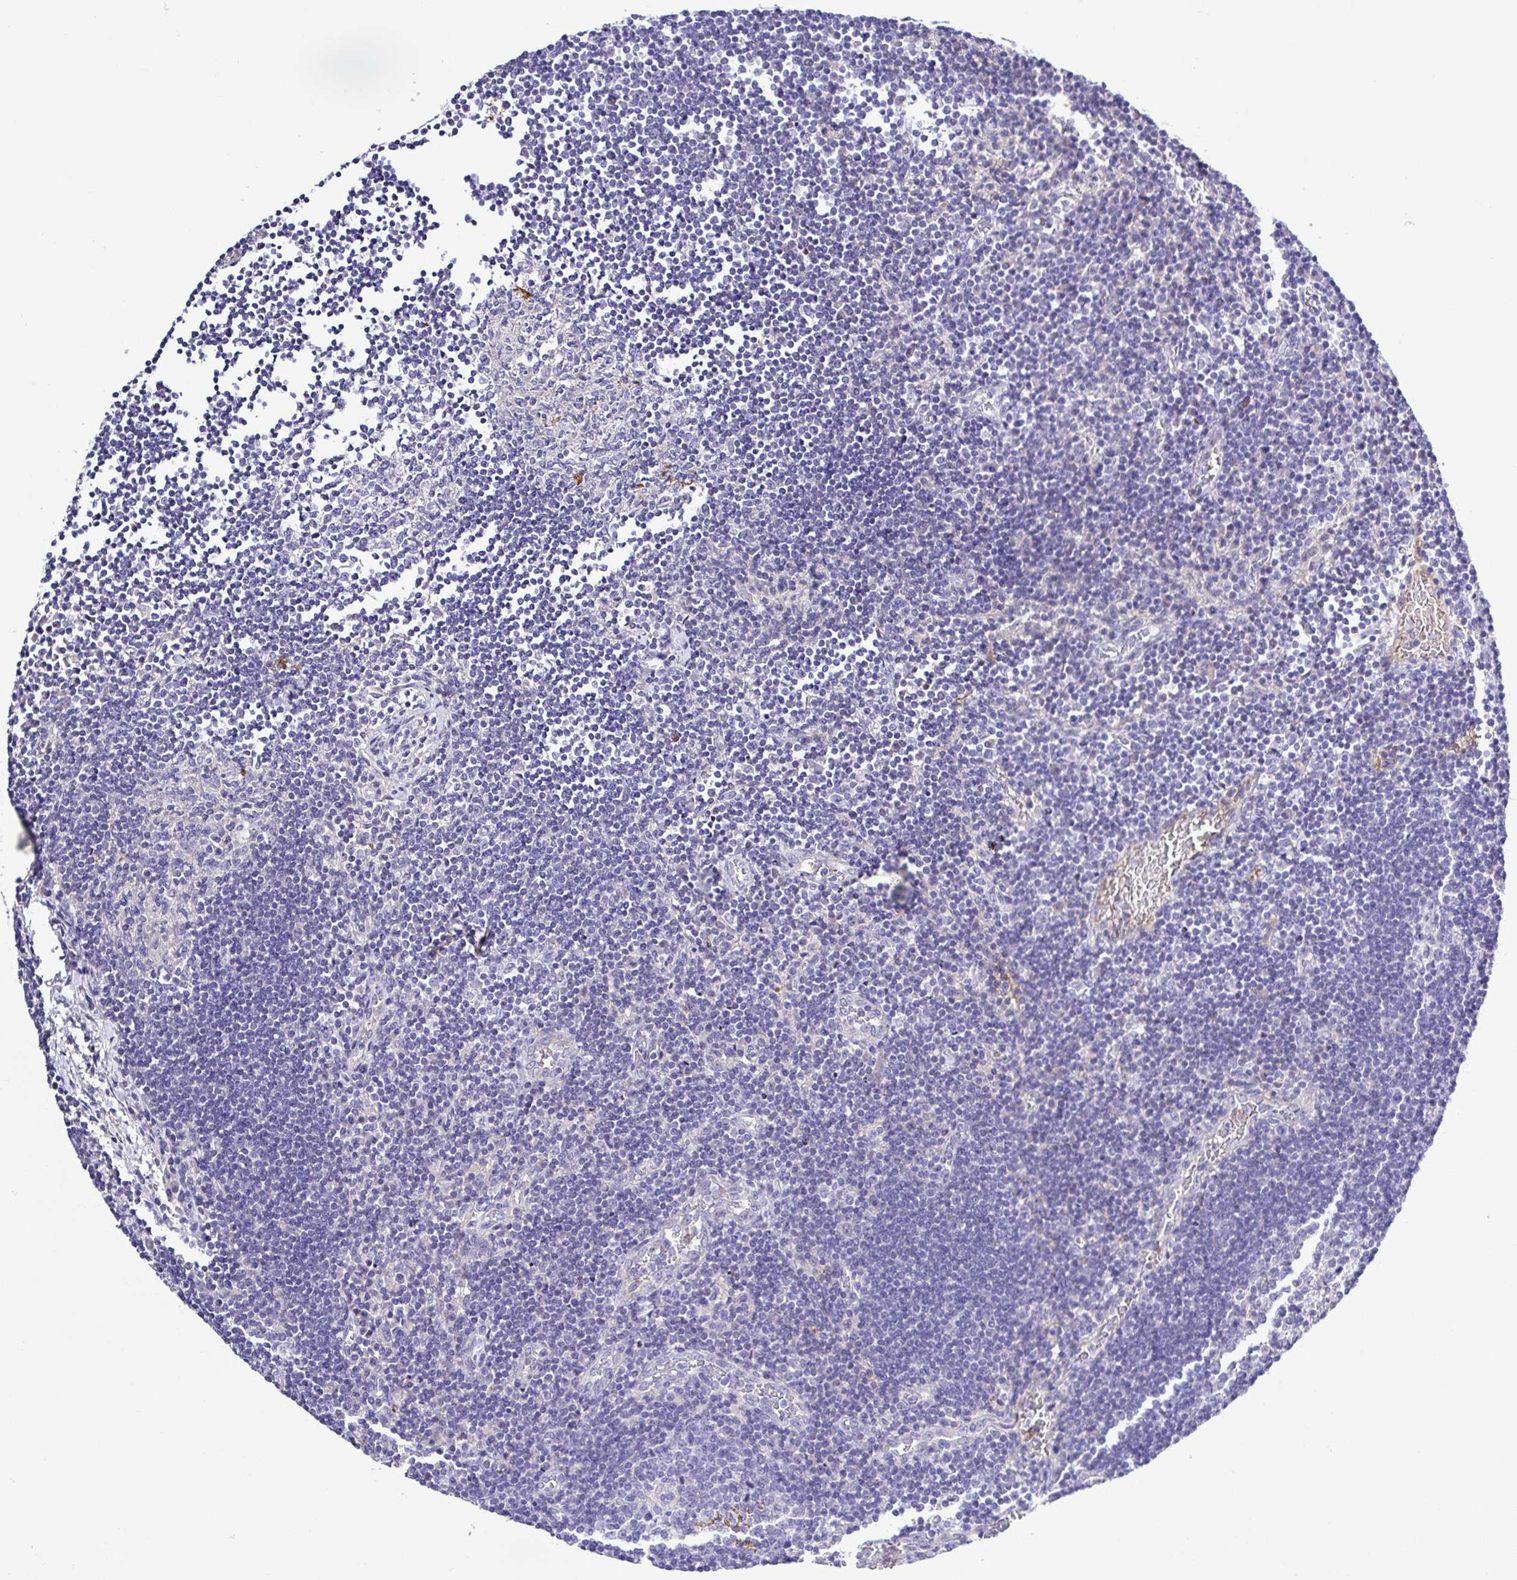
{"staining": {"intensity": "negative", "quantity": "none", "location": "none"}, "tissue": "lymph node", "cell_type": "Germinal center cells", "image_type": "normal", "snomed": [{"axis": "morphology", "description": "Normal tissue, NOS"}, {"axis": "topography", "description": "Lymph node"}], "caption": "Immunohistochemistry of unremarkable human lymph node displays no positivity in germinal center cells.", "gene": "GABBR2", "patient": {"sex": "male", "age": 67}}